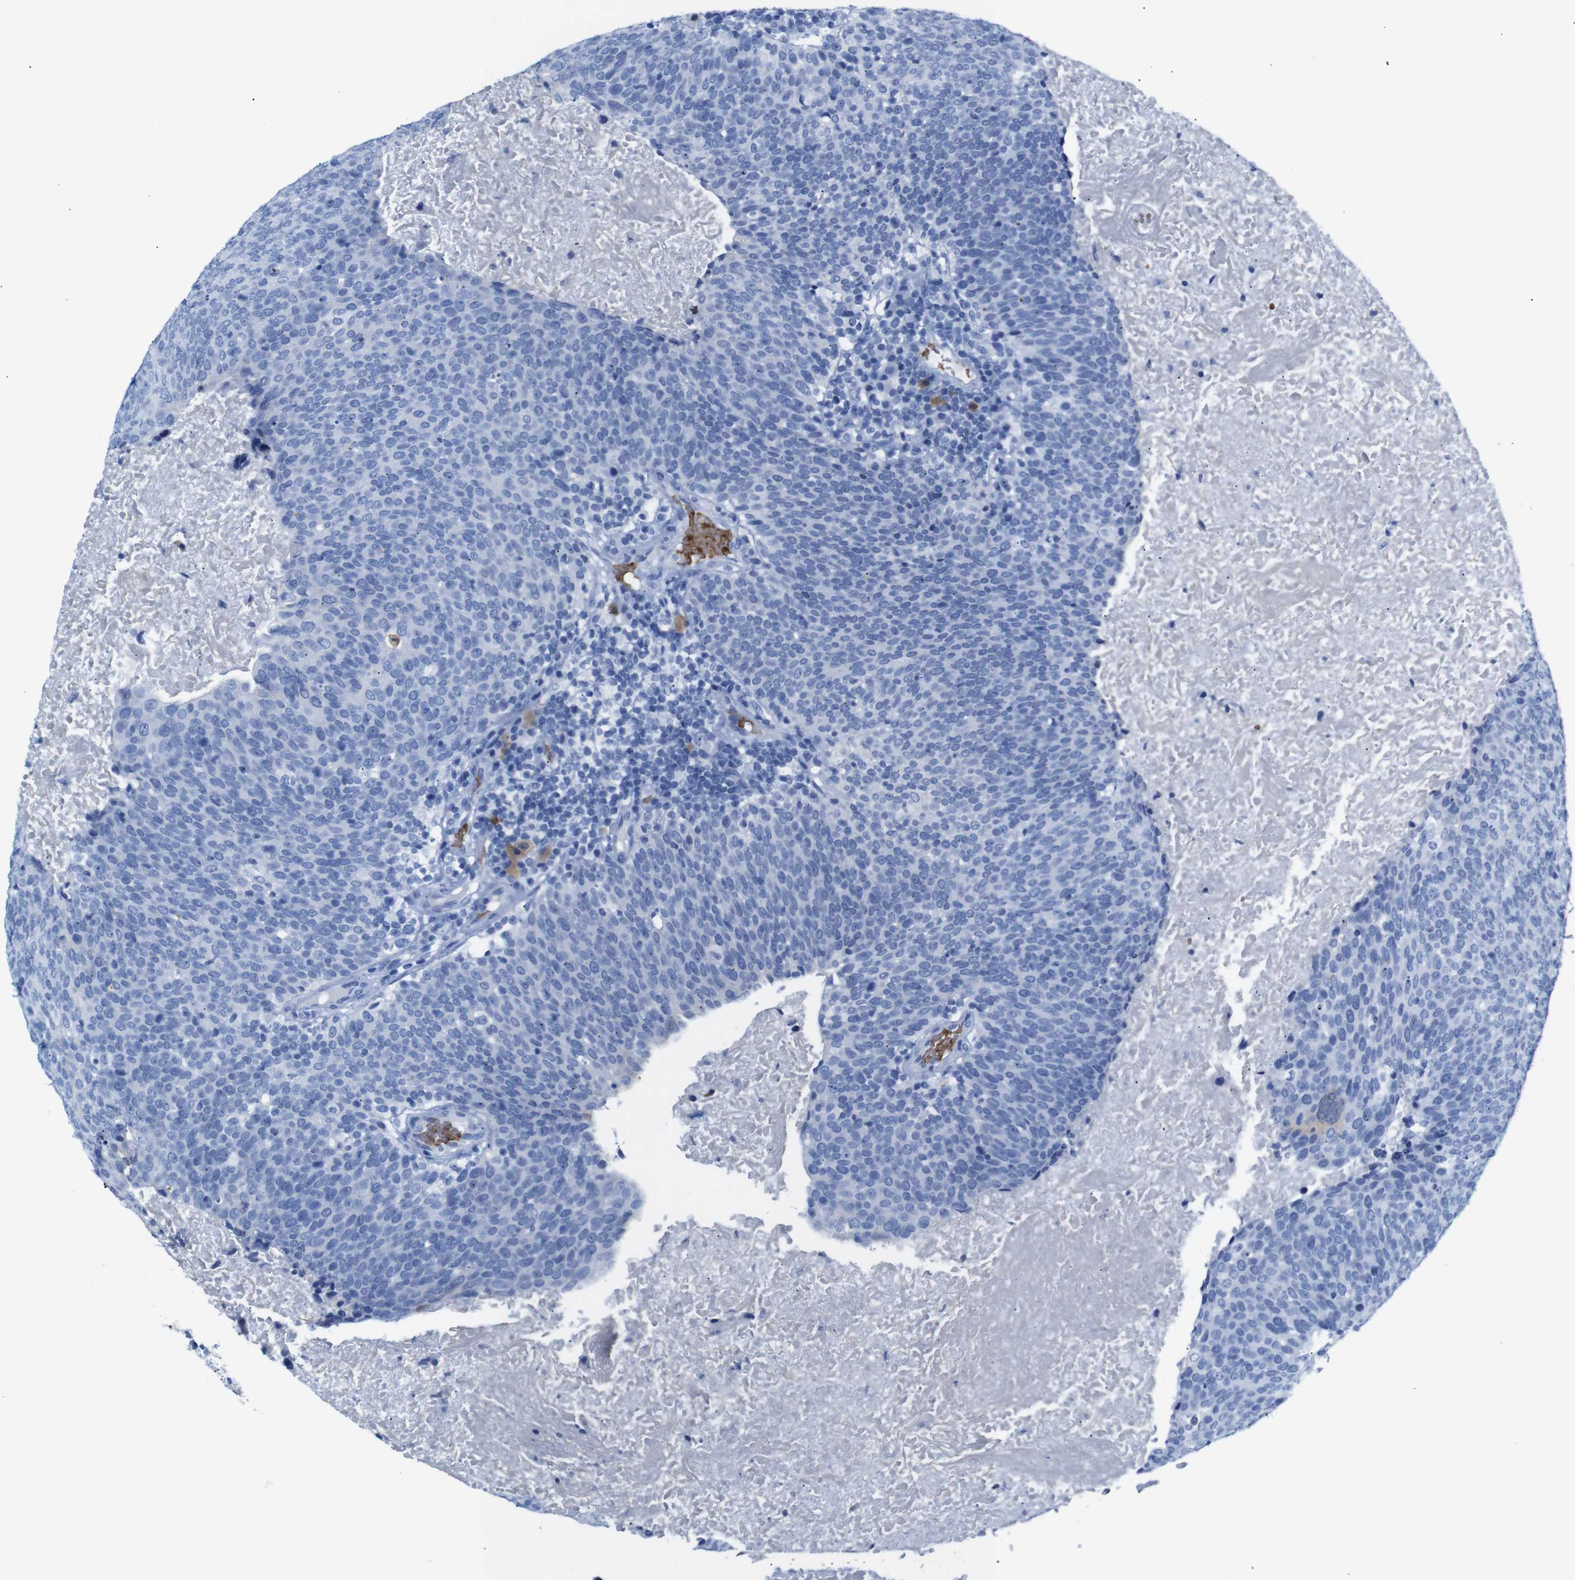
{"staining": {"intensity": "negative", "quantity": "none", "location": "none"}, "tissue": "head and neck cancer", "cell_type": "Tumor cells", "image_type": "cancer", "snomed": [{"axis": "morphology", "description": "Squamous cell carcinoma, NOS"}, {"axis": "morphology", "description": "Squamous cell carcinoma, metastatic, NOS"}, {"axis": "topography", "description": "Lymph node"}, {"axis": "topography", "description": "Head-Neck"}], "caption": "Head and neck cancer (squamous cell carcinoma) was stained to show a protein in brown. There is no significant positivity in tumor cells.", "gene": "ERVMER34-1", "patient": {"sex": "male", "age": 62}}